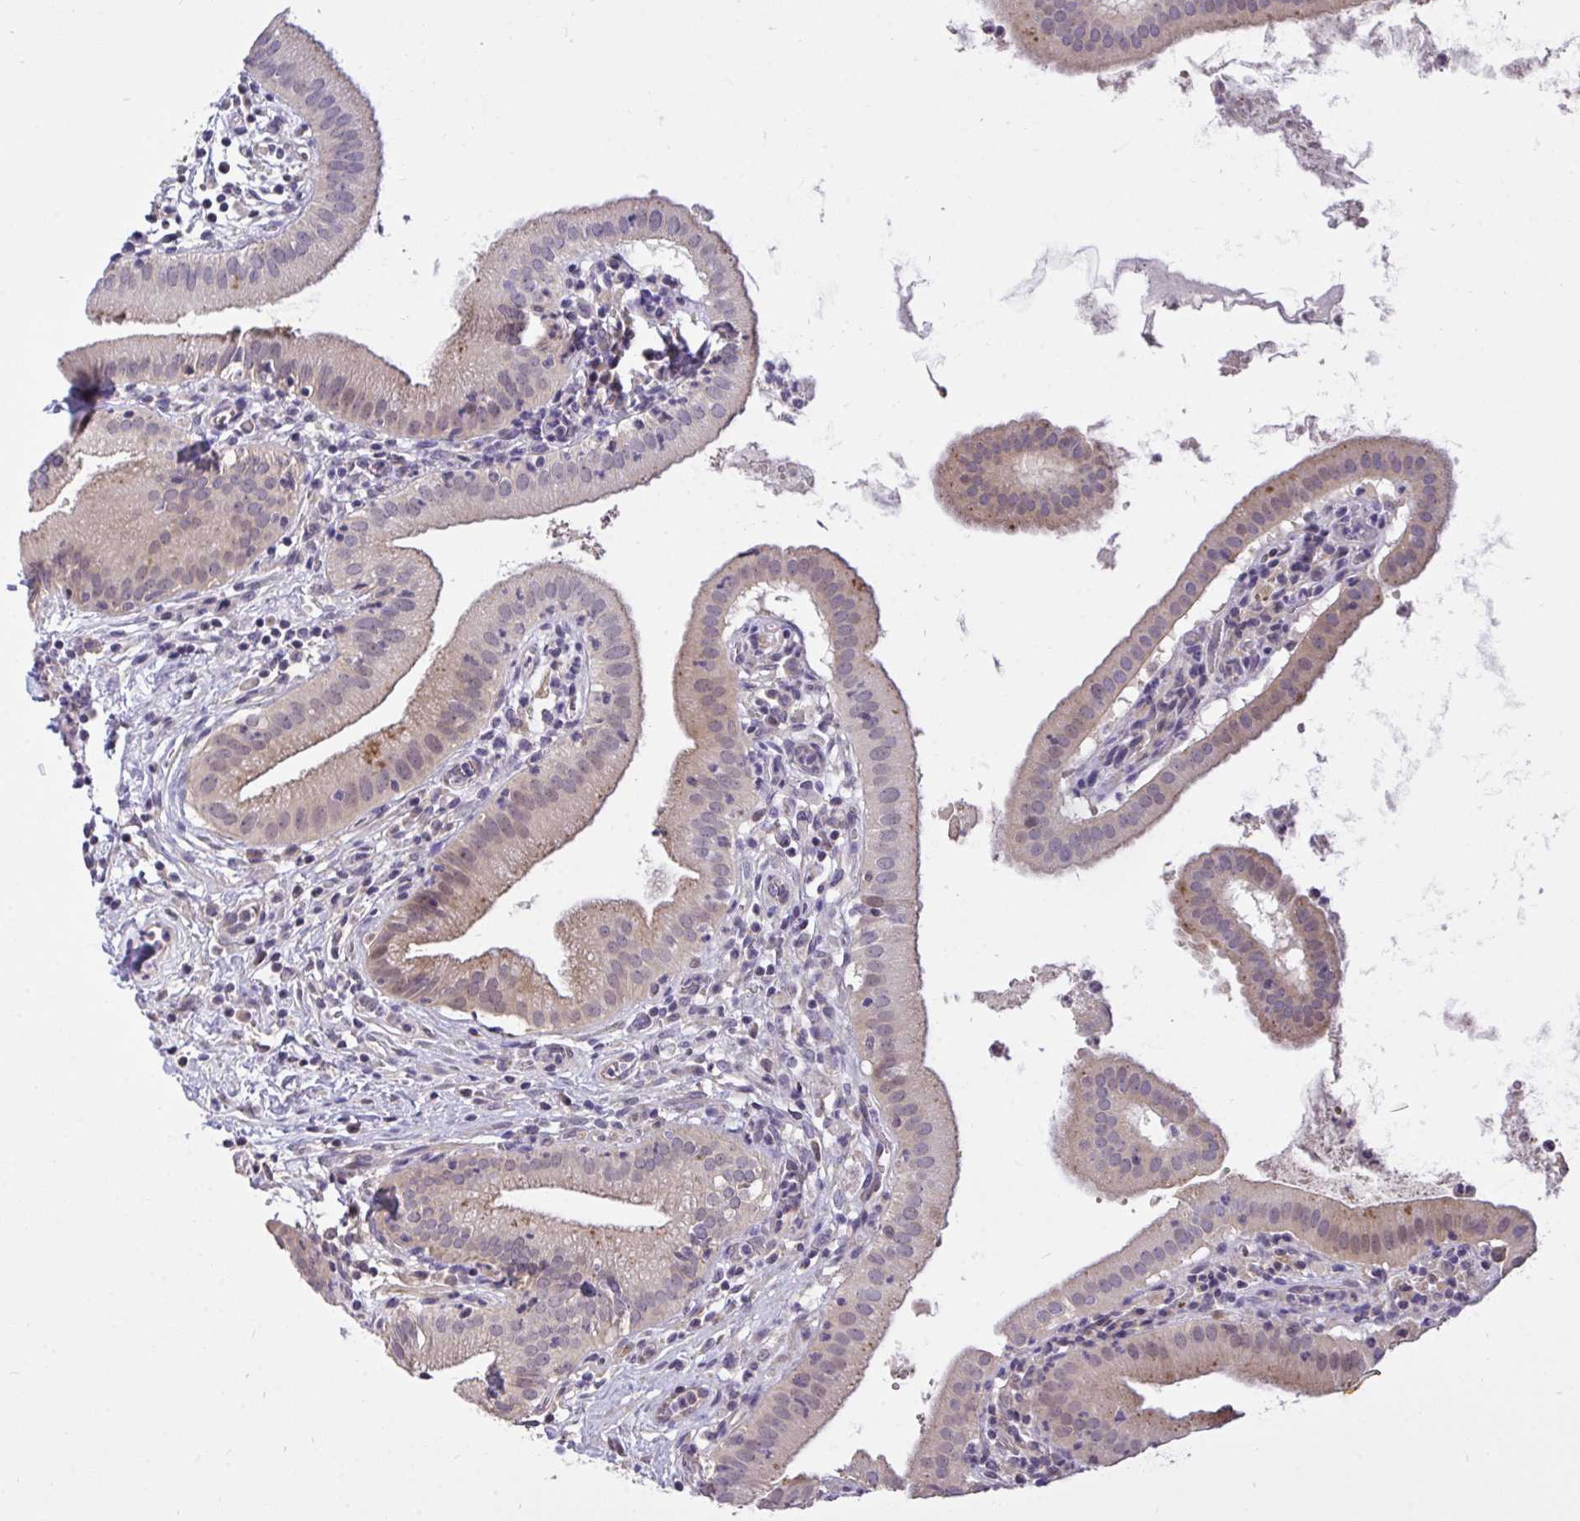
{"staining": {"intensity": "moderate", "quantity": "25%-75%", "location": "cytoplasmic/membranous"}, "tissue": "gallbladder", "cell_type": "Glandular cells", "image_type": "normal", "snomed": [{"axis": "morphology", "description": "Normal tissue, NOS"}, {"axis": "topography", "description": "Gallbladder"}], "caption": "High-power microscopy captured an IHC histopathology image of unremarkable gallbladder, revealing moderate cytoplasmic/membranous positivity in about 25%-75% of glandular cells. (IHC, brightfield microscopy, high magnification).", "gene": "C19orf54", "patient": {"sex": "female", "age": 65}}